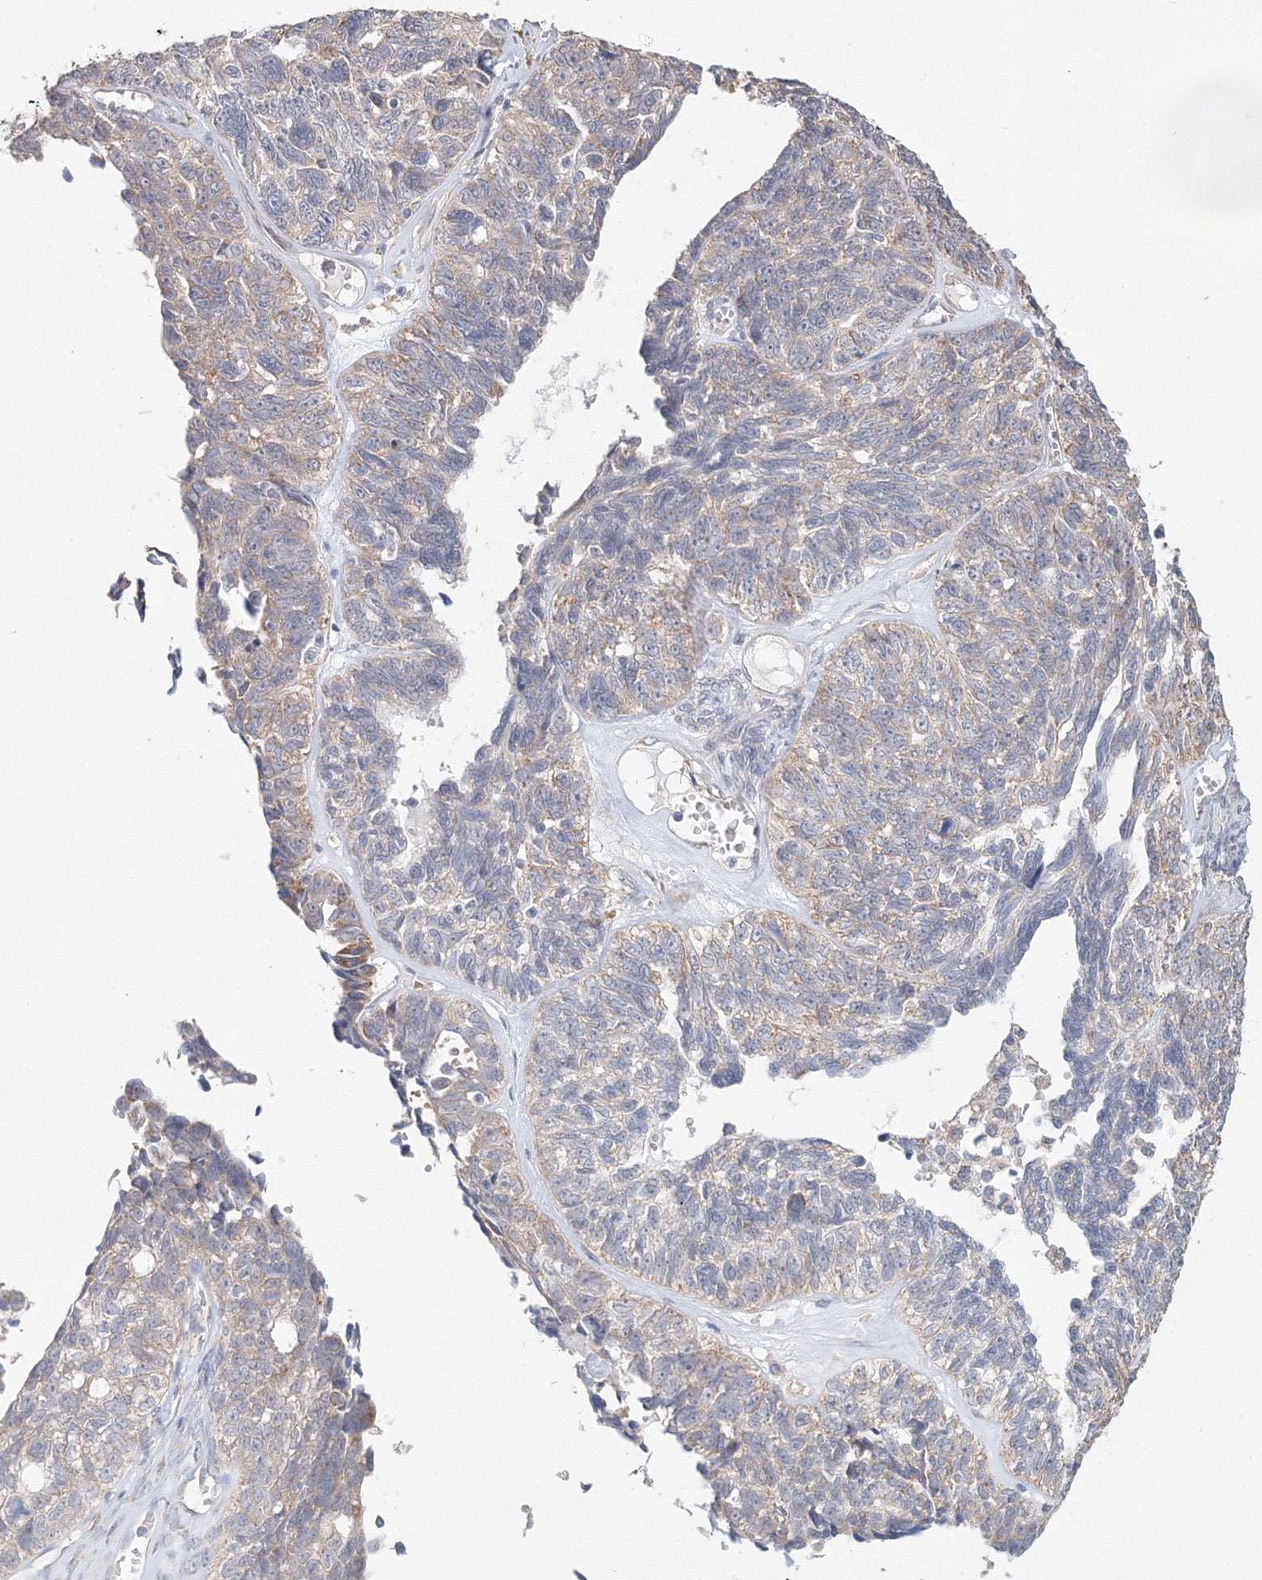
{"staining": {"intensity": "weak", "quantity": "<25%", "location": "cytoplasmic/membranous"}, "tissue": "ovarian cancer", "cell_type": "Tumor cells", "image_type": "cancer", "snomed": [{"axis": "morphology", "description": "Cystadenocarcinoma, serous, NOS"}, {"axis": "topography", "description": "Ovary"}], "caption": "Tumor cells are negative for protein expression in human ovarian cancer.", "gene": "DHRS12", "patient": {"sex": "female", "age": 79}}